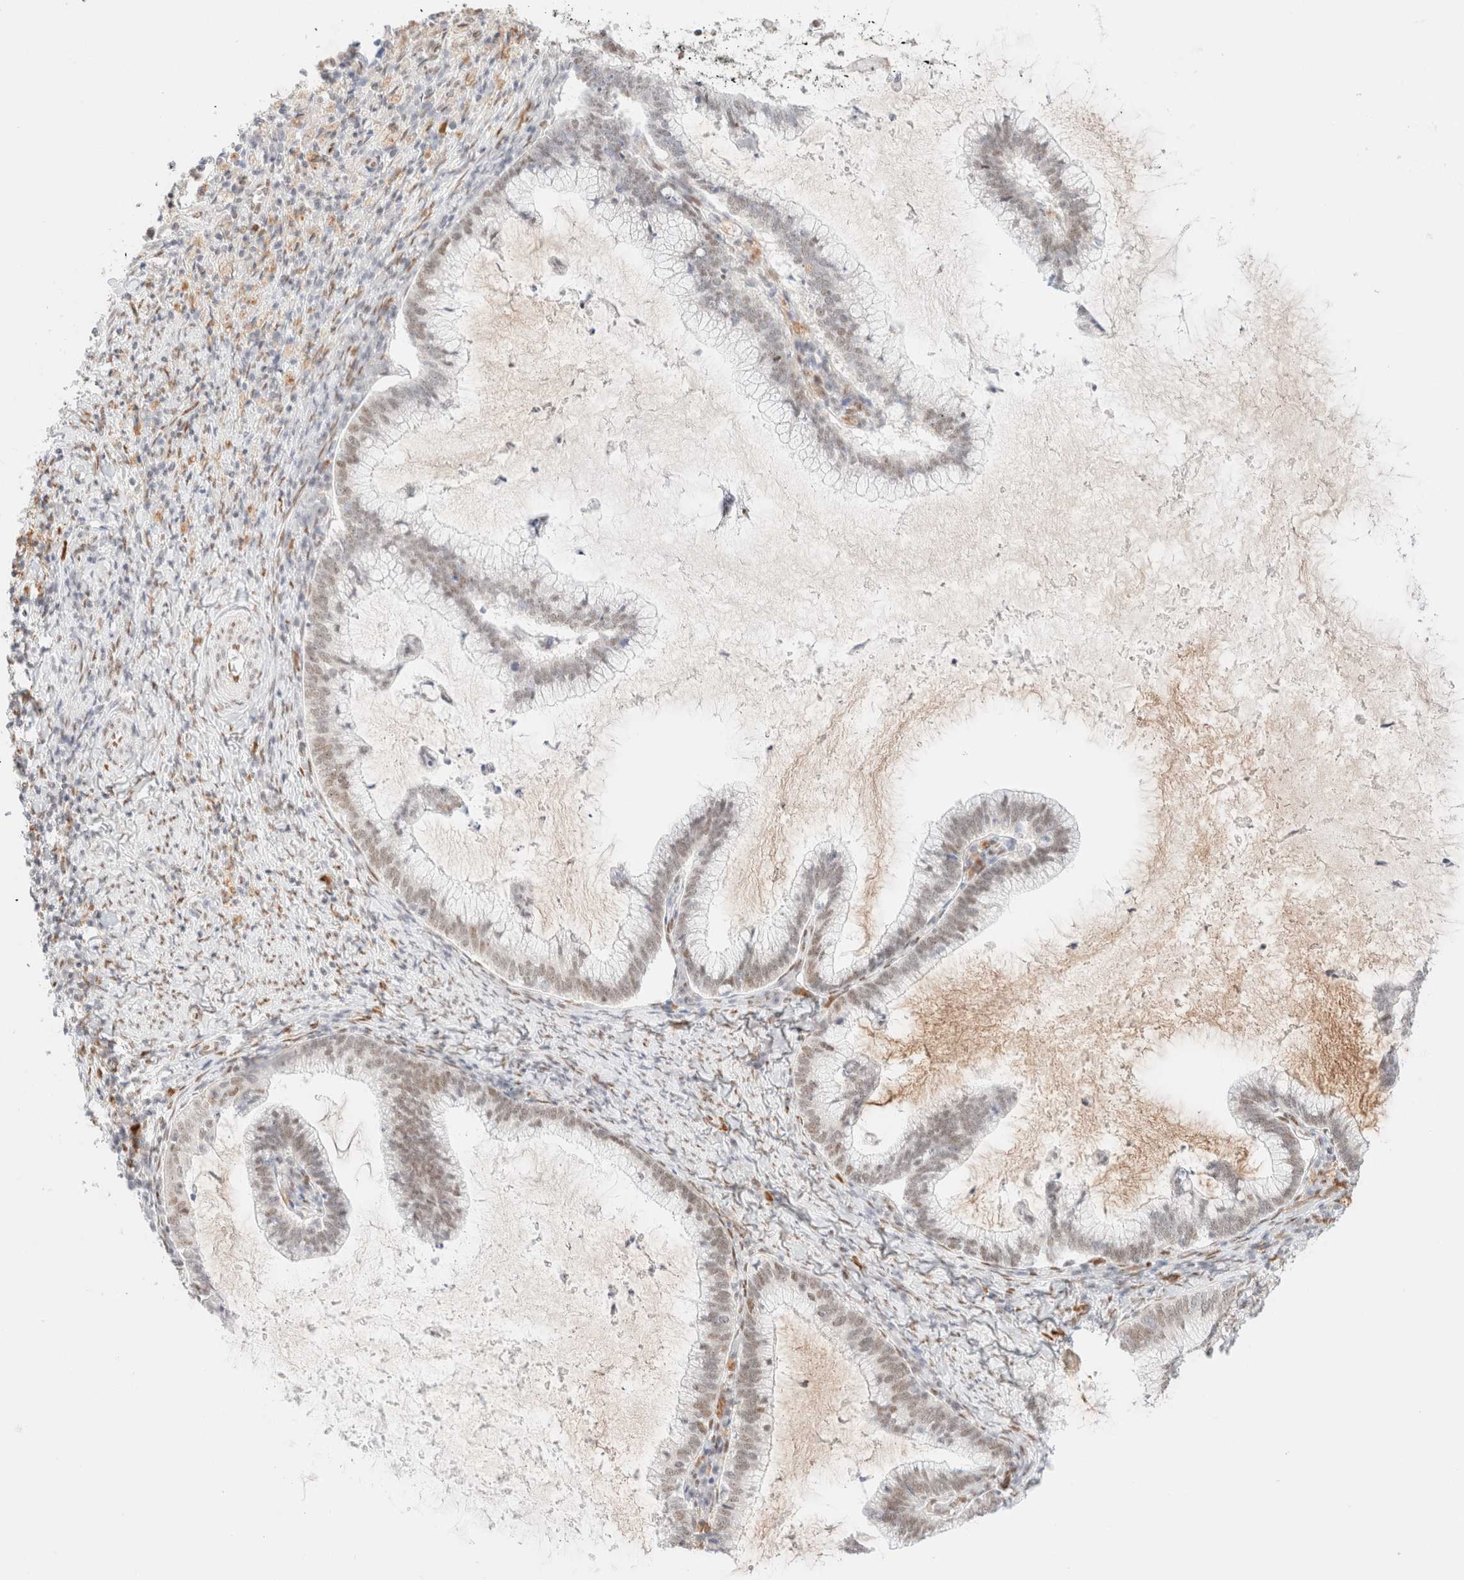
{"staining": {"intensity": "weak", "quantity": "25%-75%", "location": "nuclear"}, "tissue": "cervical cancer", "cell_type": "Tumor cells", "image_type": "cancer", "snomed": [{"axis": "morphology", "description": "Adenocarcinoma, NOS"}, {"axis": "topography", "description": "Cervix"}], "caption": "A histopathology image showing weak nuclear positivity in about 25%-75% of tumor cells in cervical adenocarcinoma, as visualized by brown immunohistochemical staining.", "gene": "CIC", "patient": {"sex": "female", "age": 36}}